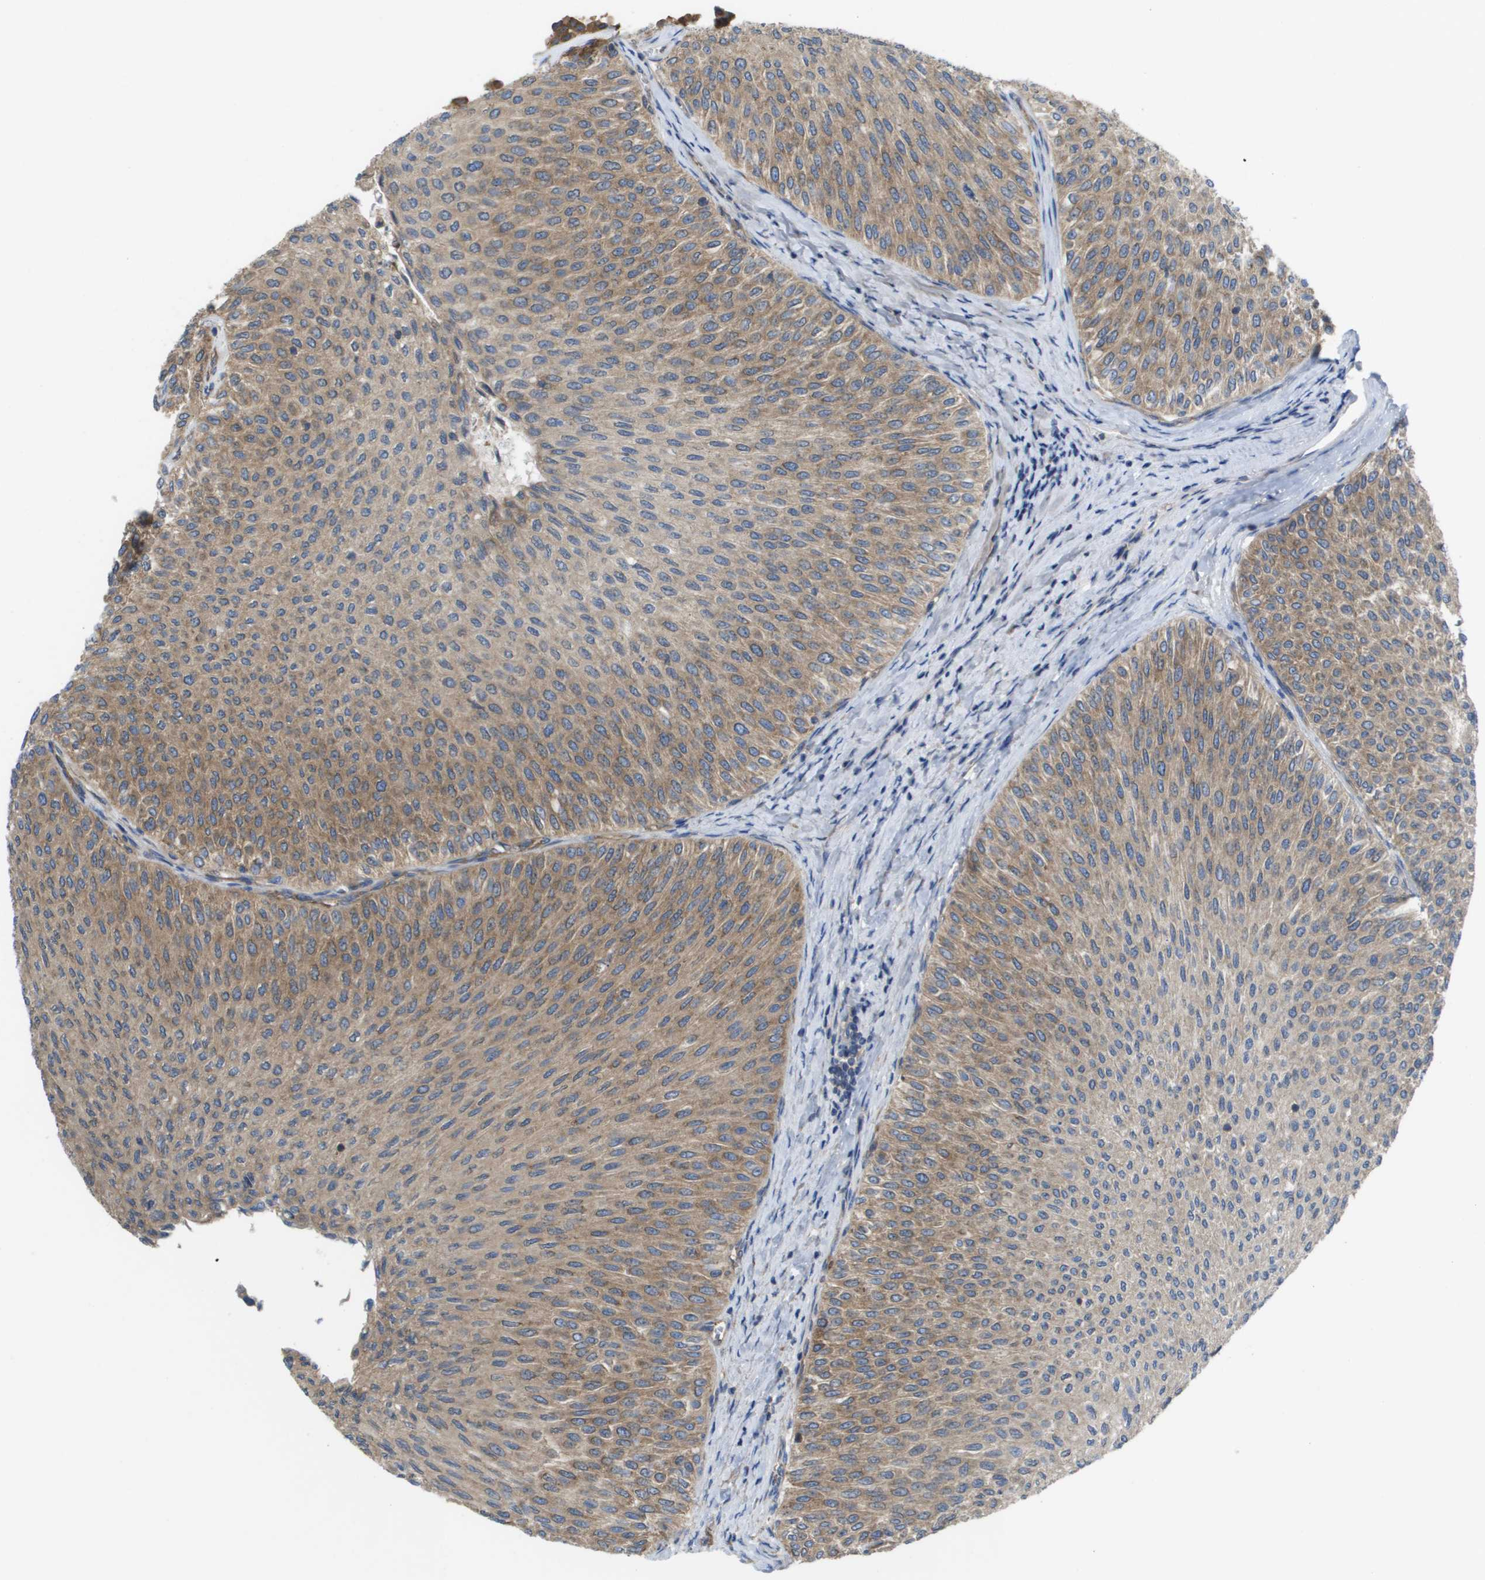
{"staining": {"intensity": "moderate", "quantity": ">75%", "location": "cytoplasmic/membranous"}, "tissue": "urothelial cancer", "cell_type": "Tumor cells", "image_type": "cancer", "snomed": [{"axis": "morphology", "description": "Urothelial carcinoma, Low grade"}, {"axis": "topography", "description": "Urinary bladder"}], "caption": "Tumor cells demonstrate medium levels of moderate cytoplasmic/membranous expression in about >75% of cells in human low-grade urothelial carcinoma. The staining is performed using DAB (3,3'-diaminobenzidine) brown chromogen to label protein expression. The nuclei are counter-stained blue using hematoxylin.", "gene": "EIF4G2", "patient": {"sex": "male", "age": 78}}